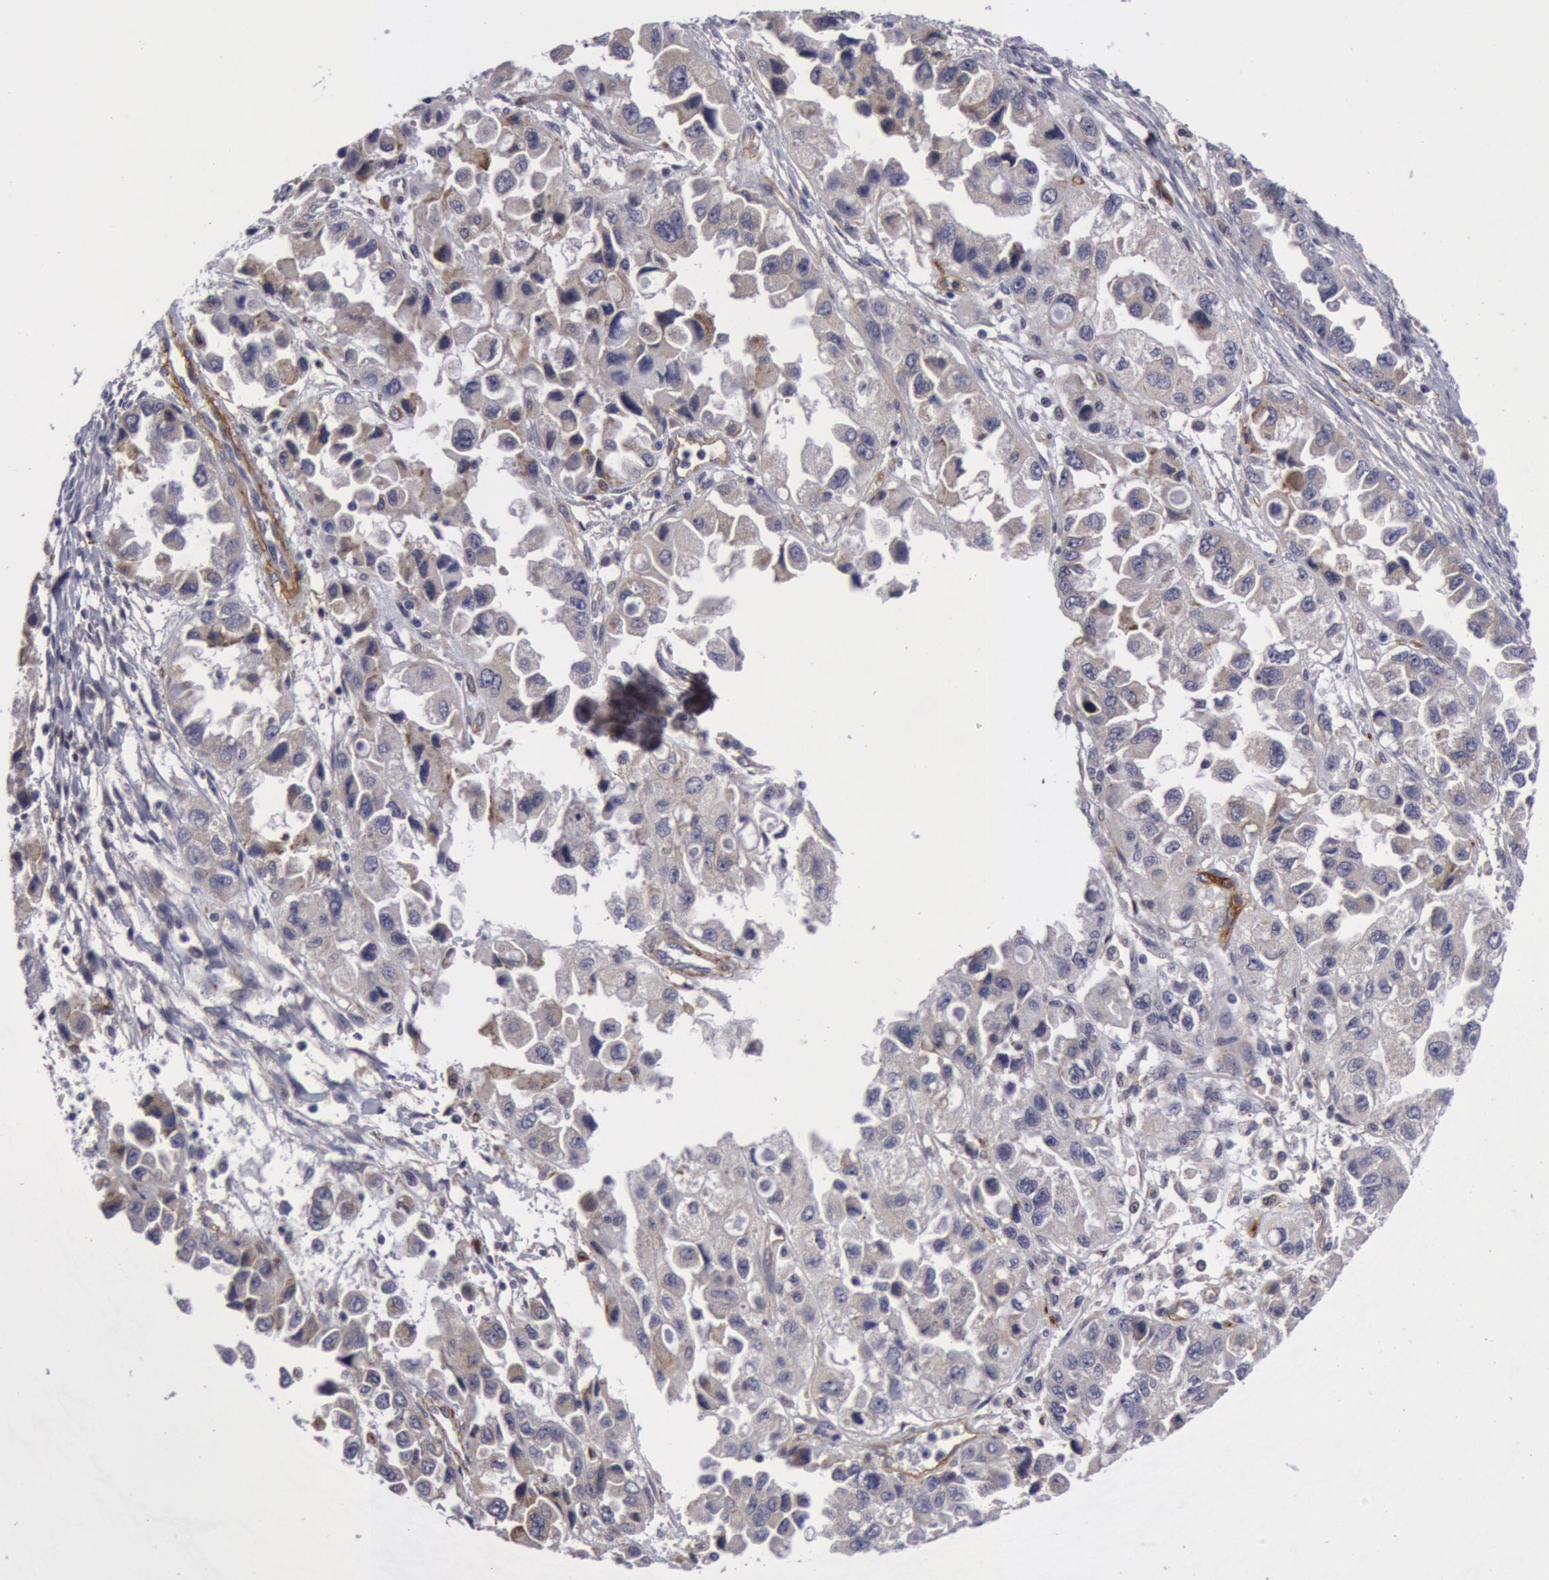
{"staining": {"intensity": "weak", "quantity": "<25%", "location": "cytoplasmic/membranous"}, "tissue": "ovarian cancer", "cell_type": "Tumor cells", "image_type": "cancer", "snomed": [{"axis": "morphology", "description": "Cystadenocarcinoma, serous, NOS"}, {"axis": "topography", "description": "Ovary"}], "caption": "An image of ovarian cancer stained for a protein displays no brown staining in tumor cells. The staining is performed using DAB brown chromogen with nuclei counter-stained in using hematoxylin.", "gene": "IL23A", "patient": {"sex": "female", "age": 84}}